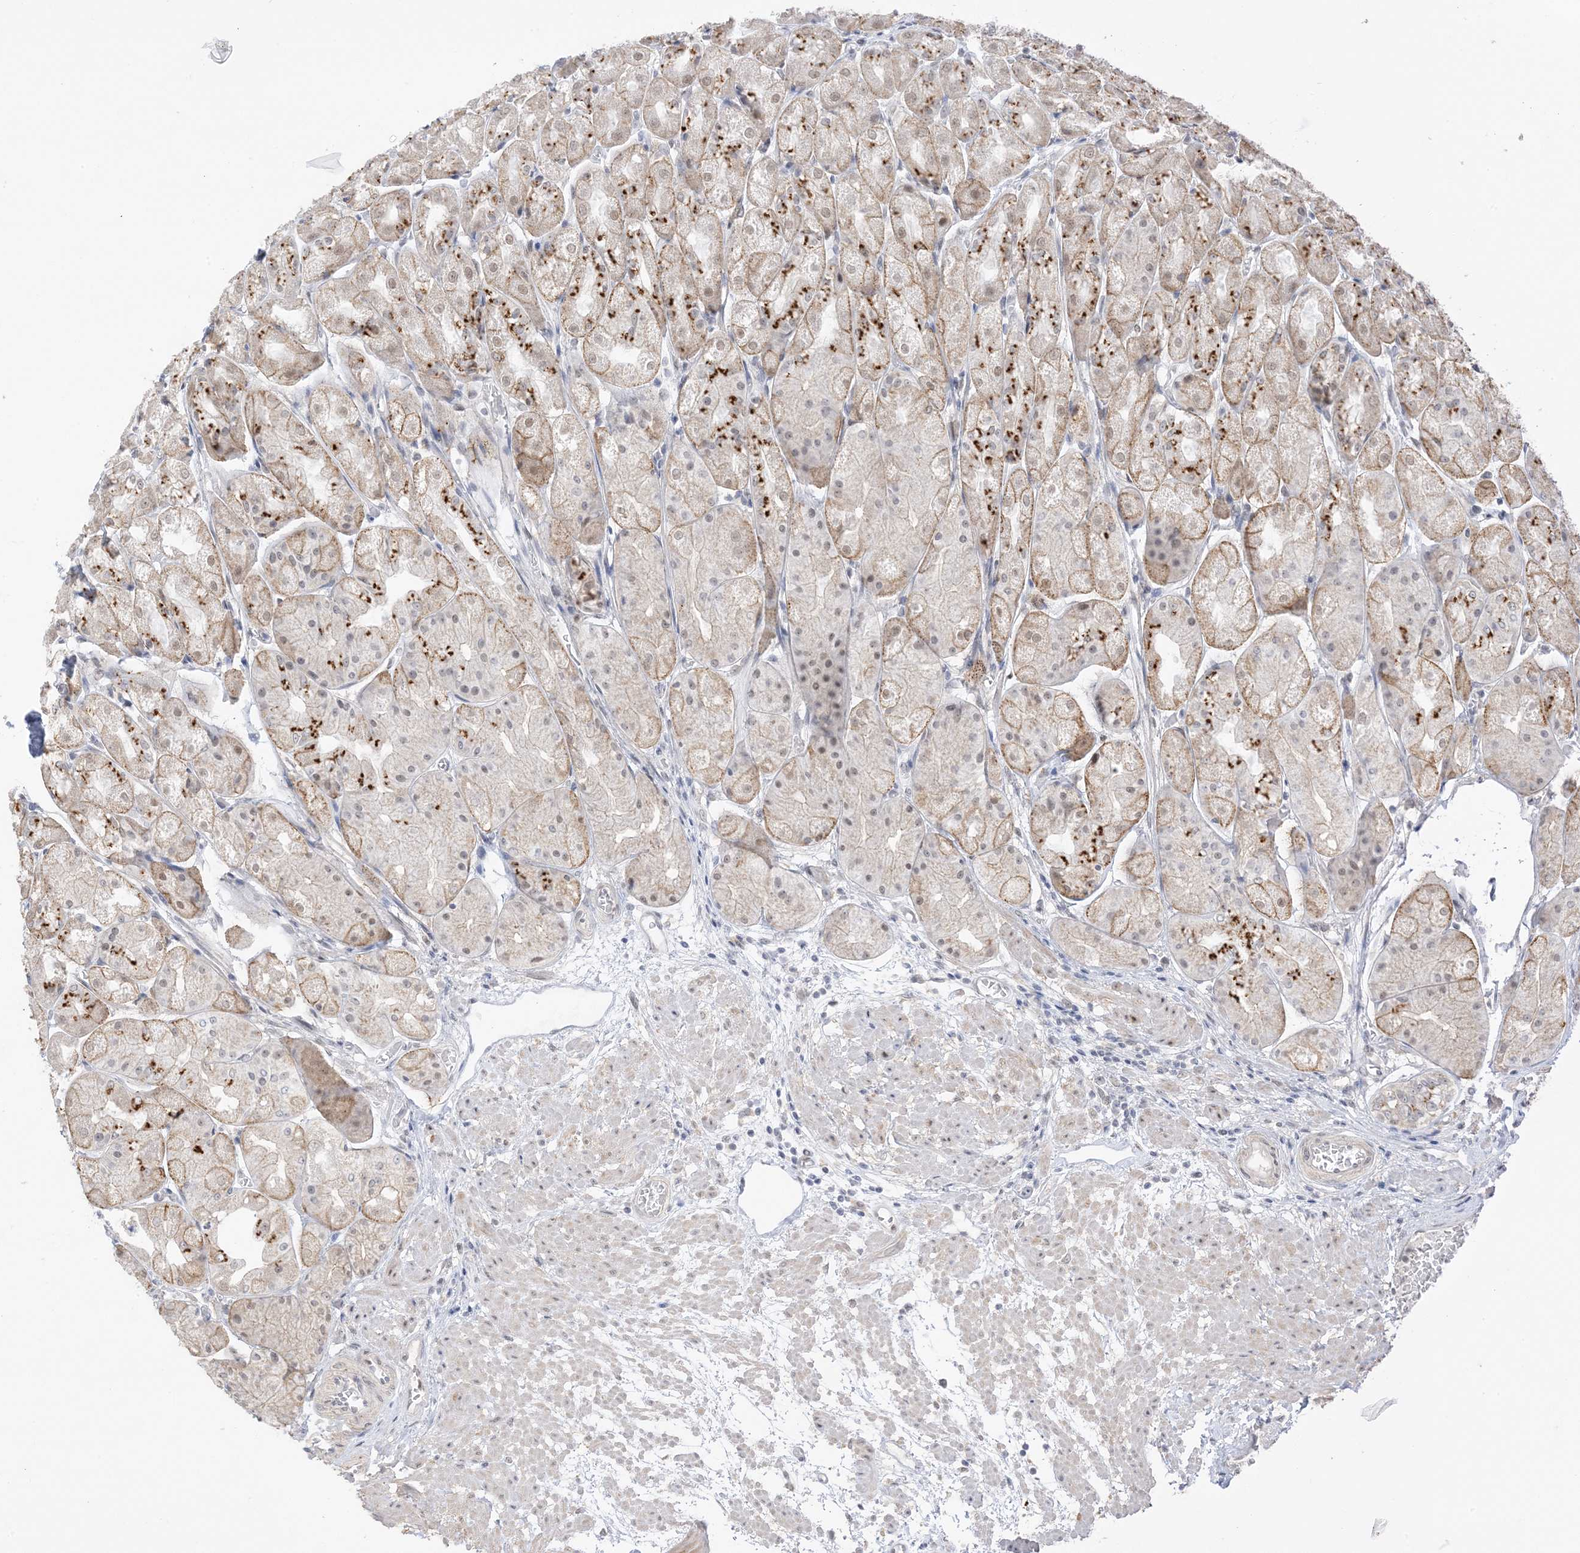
{"staining": {"intensity": "strong", "quantity": "<25%", "location": "cytoplasmic/membranous"}, "tissue": "stomach", "cell_type": "Glandular cells", "image_type": "normal", "snomed": [{"axis": "morphology", "description": "Normal tissue, NOS"}, {"axis": "topography", "description": "Stomach, upper"}], "caption": "Immunohistochemistry staining of normal stomach, which reveals medium levels of strong cytoplasmic/membranous positivity in about <25% of glandular cells indicating strong cytoplasmic/membranous protein staining. The staining was performed using DAB (brown) for protein detection and nuclei were counterstained in hematoxylin (blue).", "gene": "MSL3", "patient": {"sex": "male", "age": 72}}